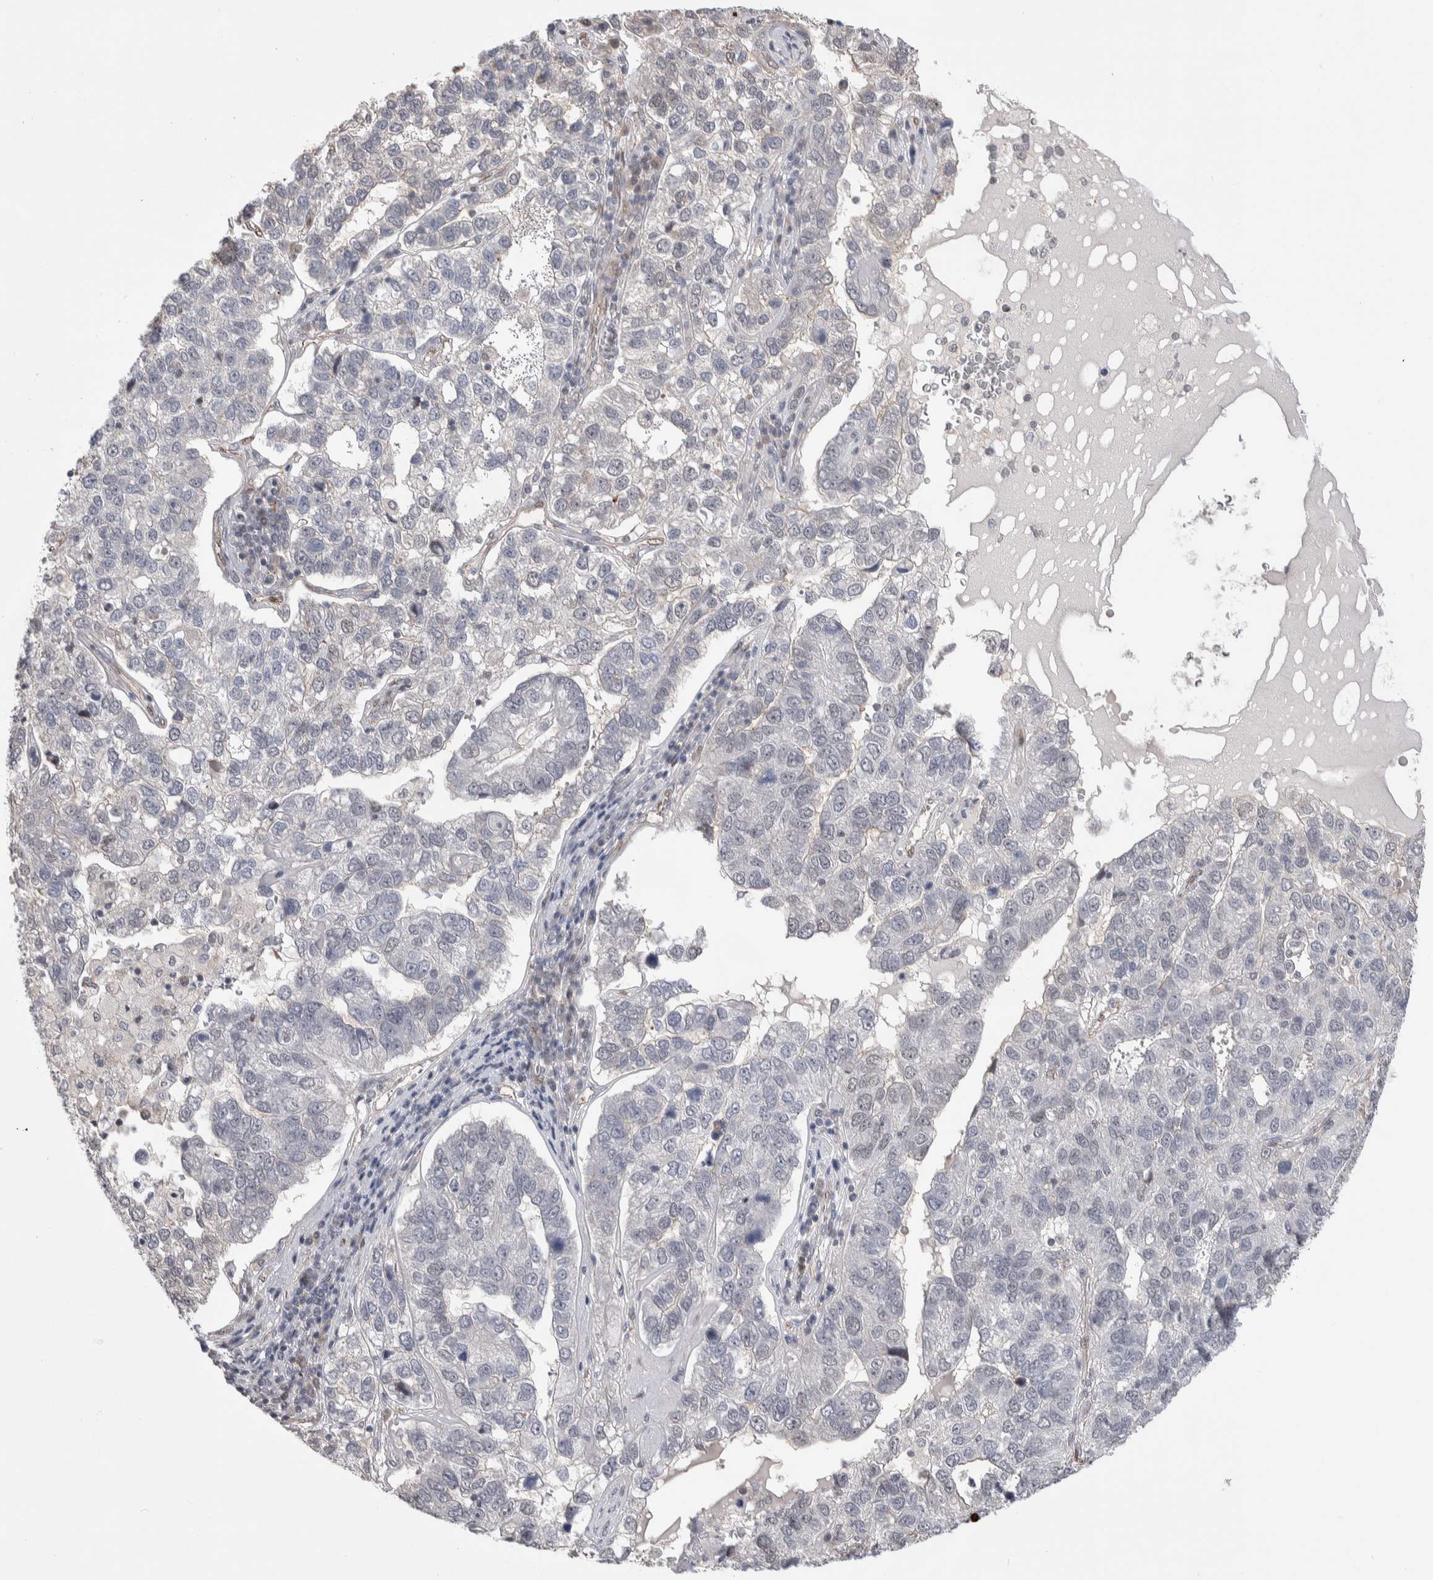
{"staining": {"intensity": "negative", "quantity": "none", "location": "none"}, "tissue": "pancreatic cancer", "cell_type": "Tumor cells", "image_type": "cancer", "snomed": [{"axis": "morphology", "description": "Adenocarcinoma, NOS"}, {"axis": "topography", "description": "Pancreas"}], "caption": "This is an IHC histopathology image of human pancreatic cancer (adenocarcinoma). There is no positivity in tumor cells.", "gene": "ZBTB49", "patient": {"sex": "female", "age": 61}}